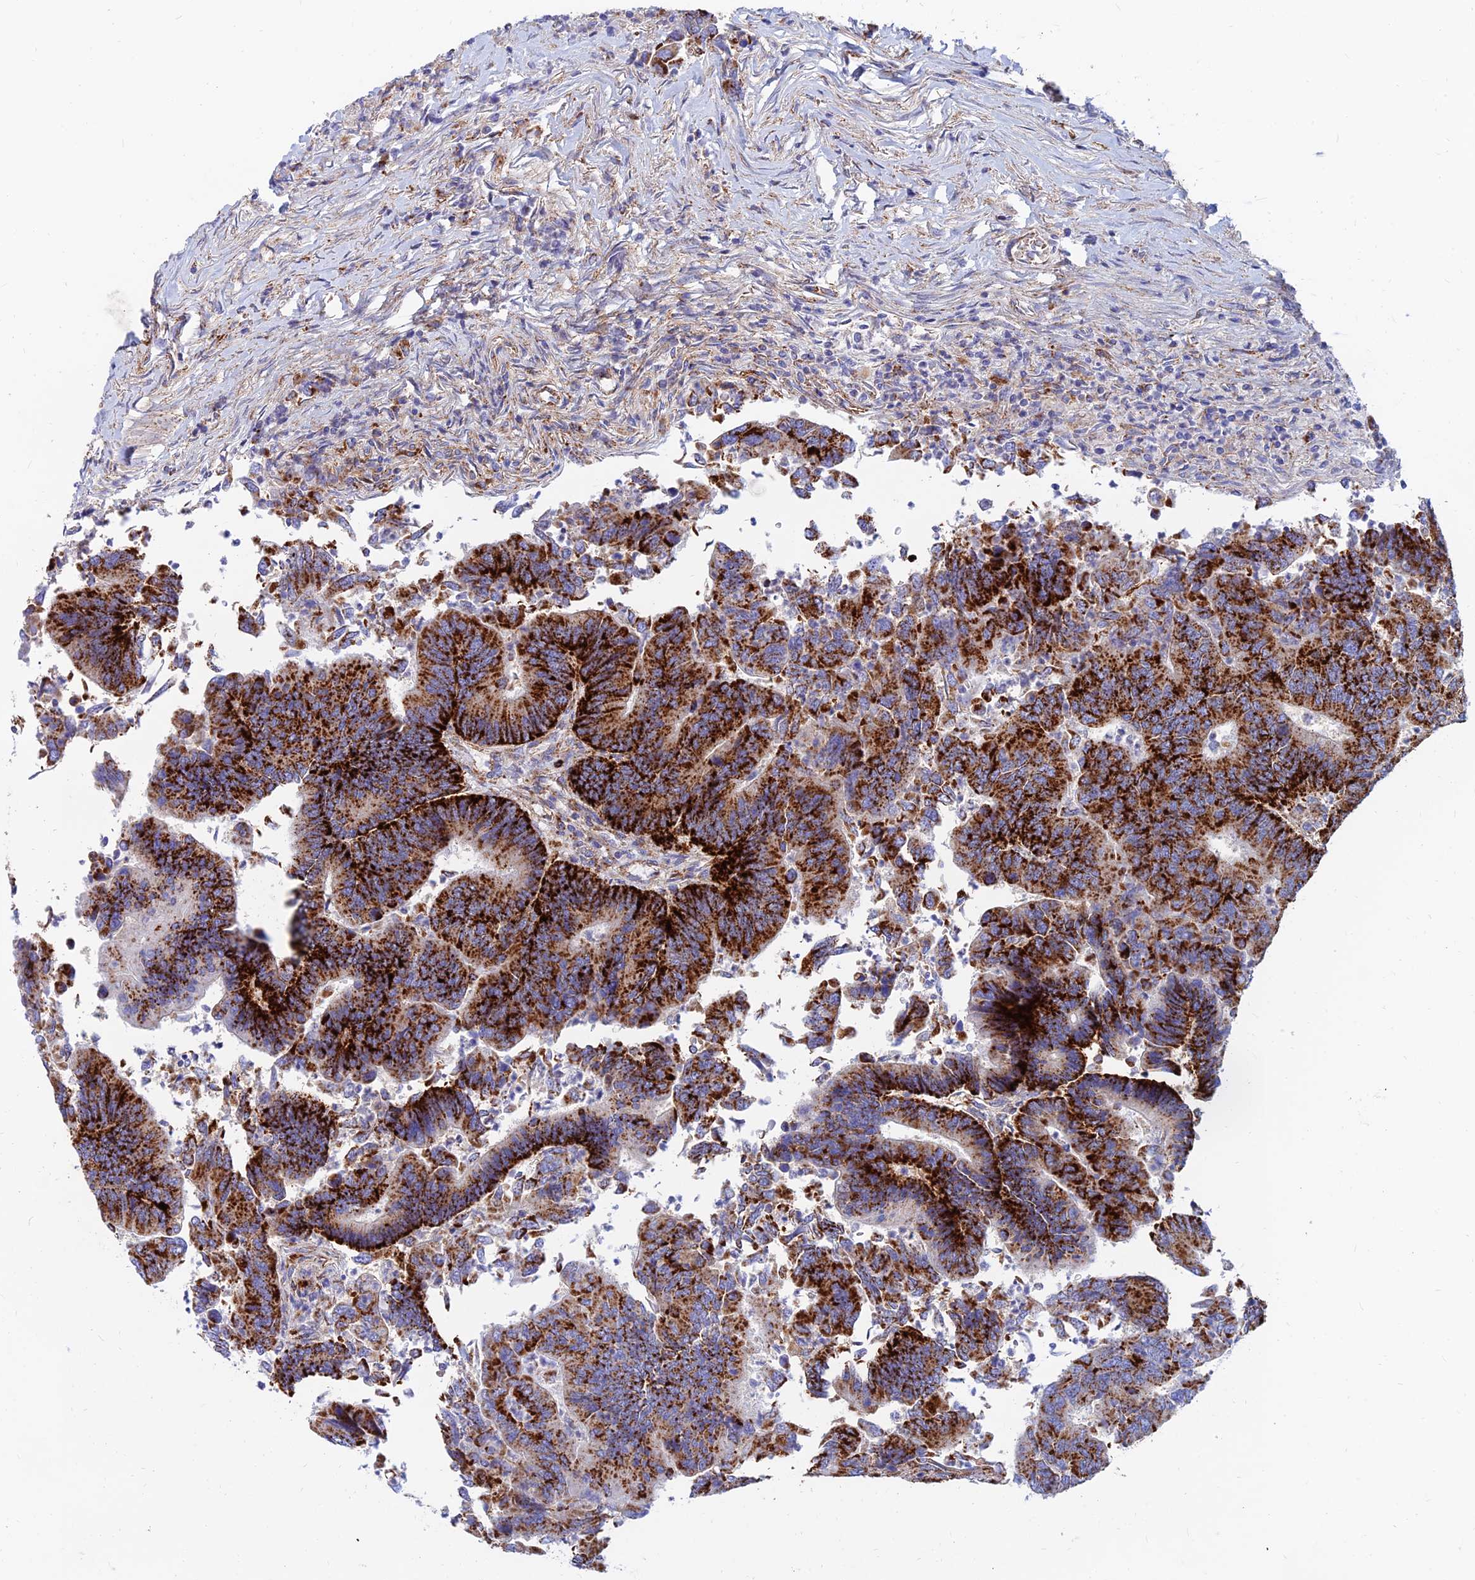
{"staining": {"intensity": "strong", "quantity": ">75%", "location": "cytoplasmic/membranous"}, "tissue": "colorectal cancer", "cell_type": "Tumor cells", "image_type": "cancer", "snomed": [{"axis": "morphology", "description": "Adenocarcinoma, NOS"}, {"axis": "topography", "description": "Colon"}], "caption": "Immunohistochemical staining of colorectal cancer displays high levels of strong cytoplasmic/membranous protein positivity in approximately >75% of tumor cells. The staining was performed using DAB (3,3'-diaminobenzidine) to visualize the protein expression in brown, while the nuclei were stained in blue with hematoxylin (Magnification: 20x).", "gene": "SPNS1", "patient": {"sex": "female", "age": 67}}